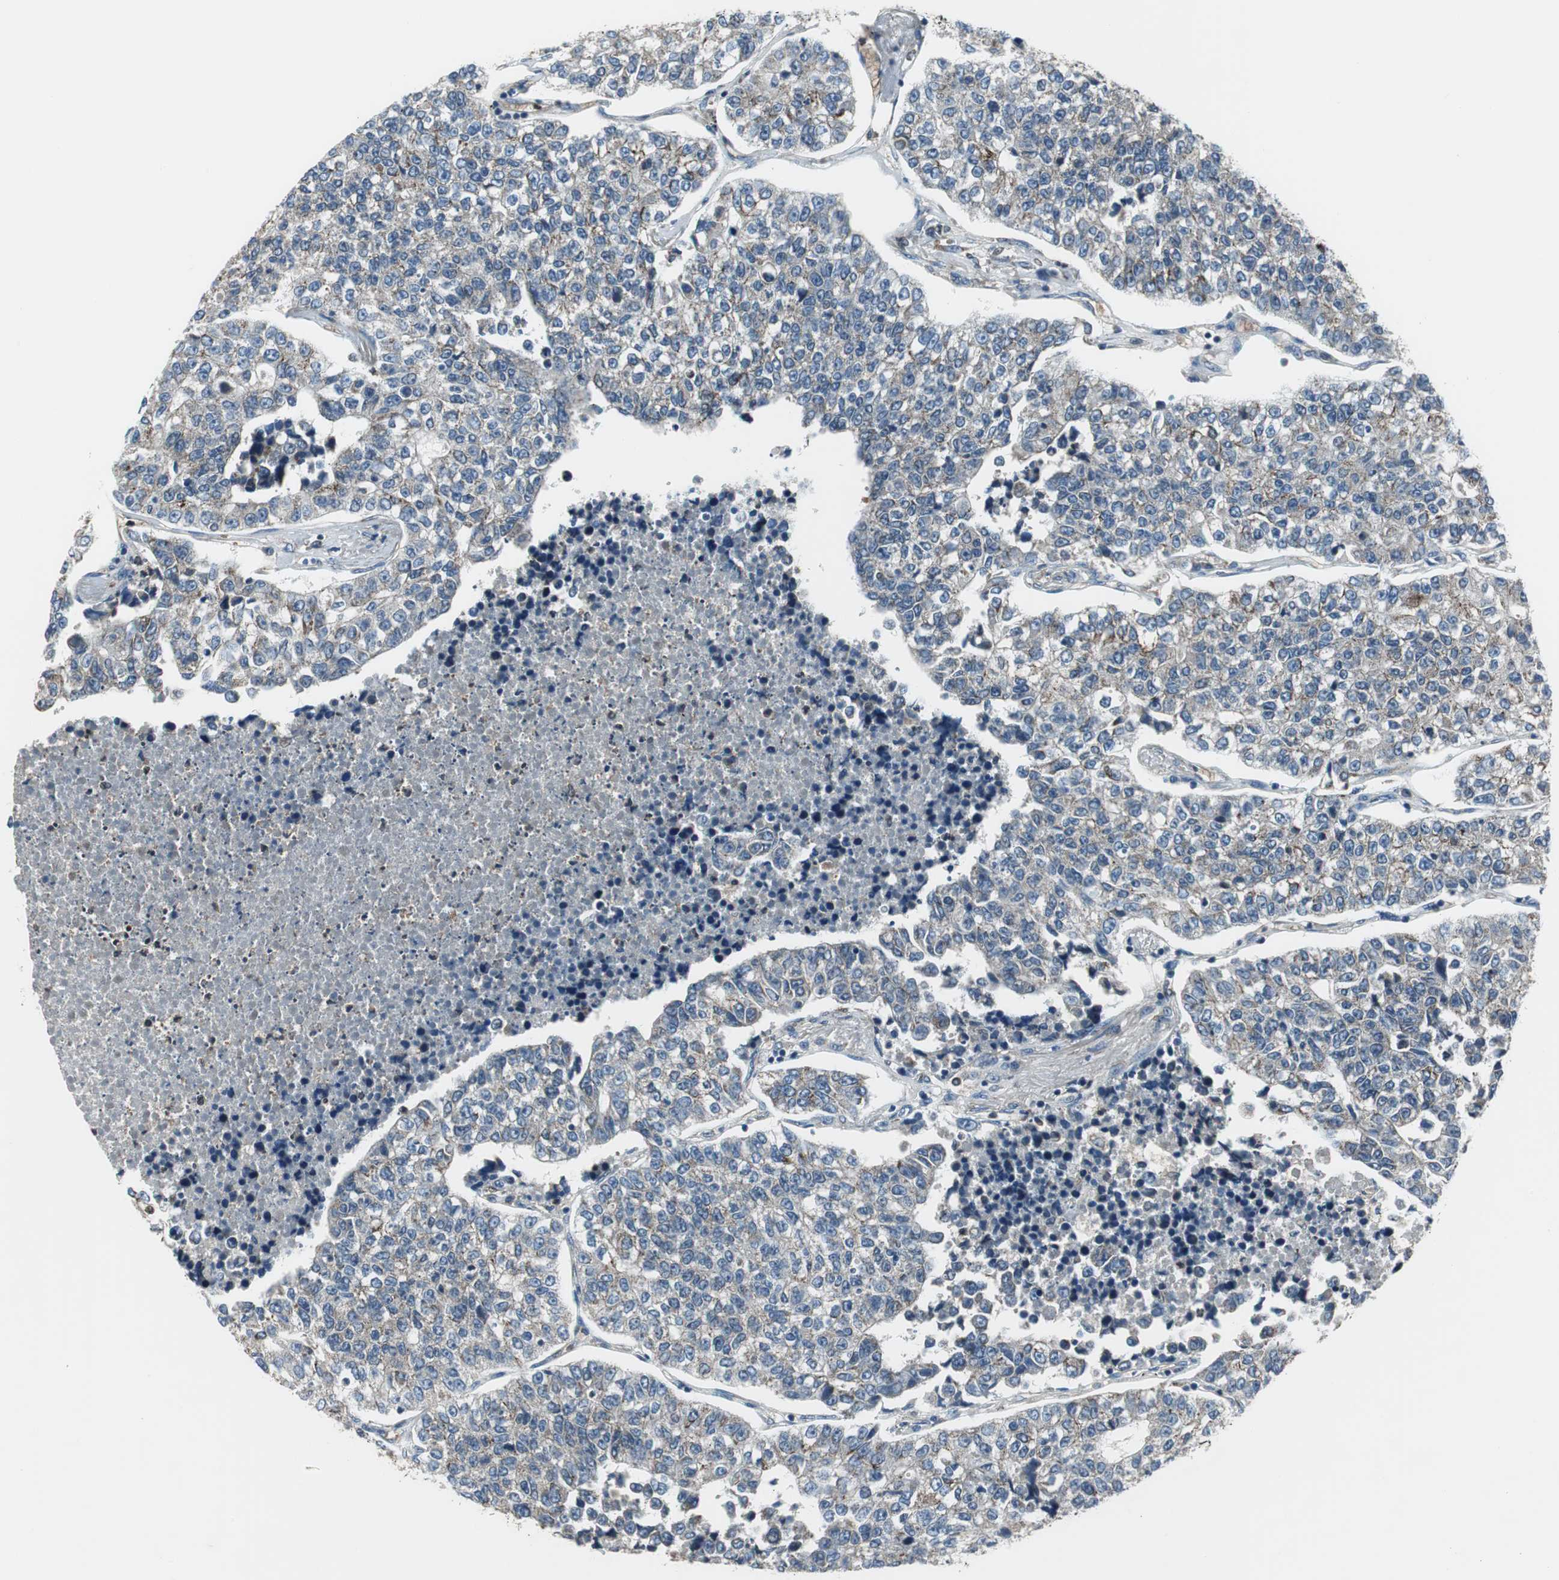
{"staining": {"intensity": "weak", "quantity": "25%-75%", "location": "cytoplasmic/membranous"}, "tissue": "lung cancer", "cell_type": "Tumor cells", "image_type": "cancer", "snomed": [{"axis": "morphology", "description": "Adenocarcinoma, NOS"}, {"axis": "topography", "description": "Lung"}], "caption": "This is a micrograph of immunohistochemistry (IHC) staining of lung adenocarcinoma, which shows weak positivity in the cytoplasmic/membranous of tumor cells.", "gene": "PI4KB", "patient": {"sex": "male", "age": 49}}